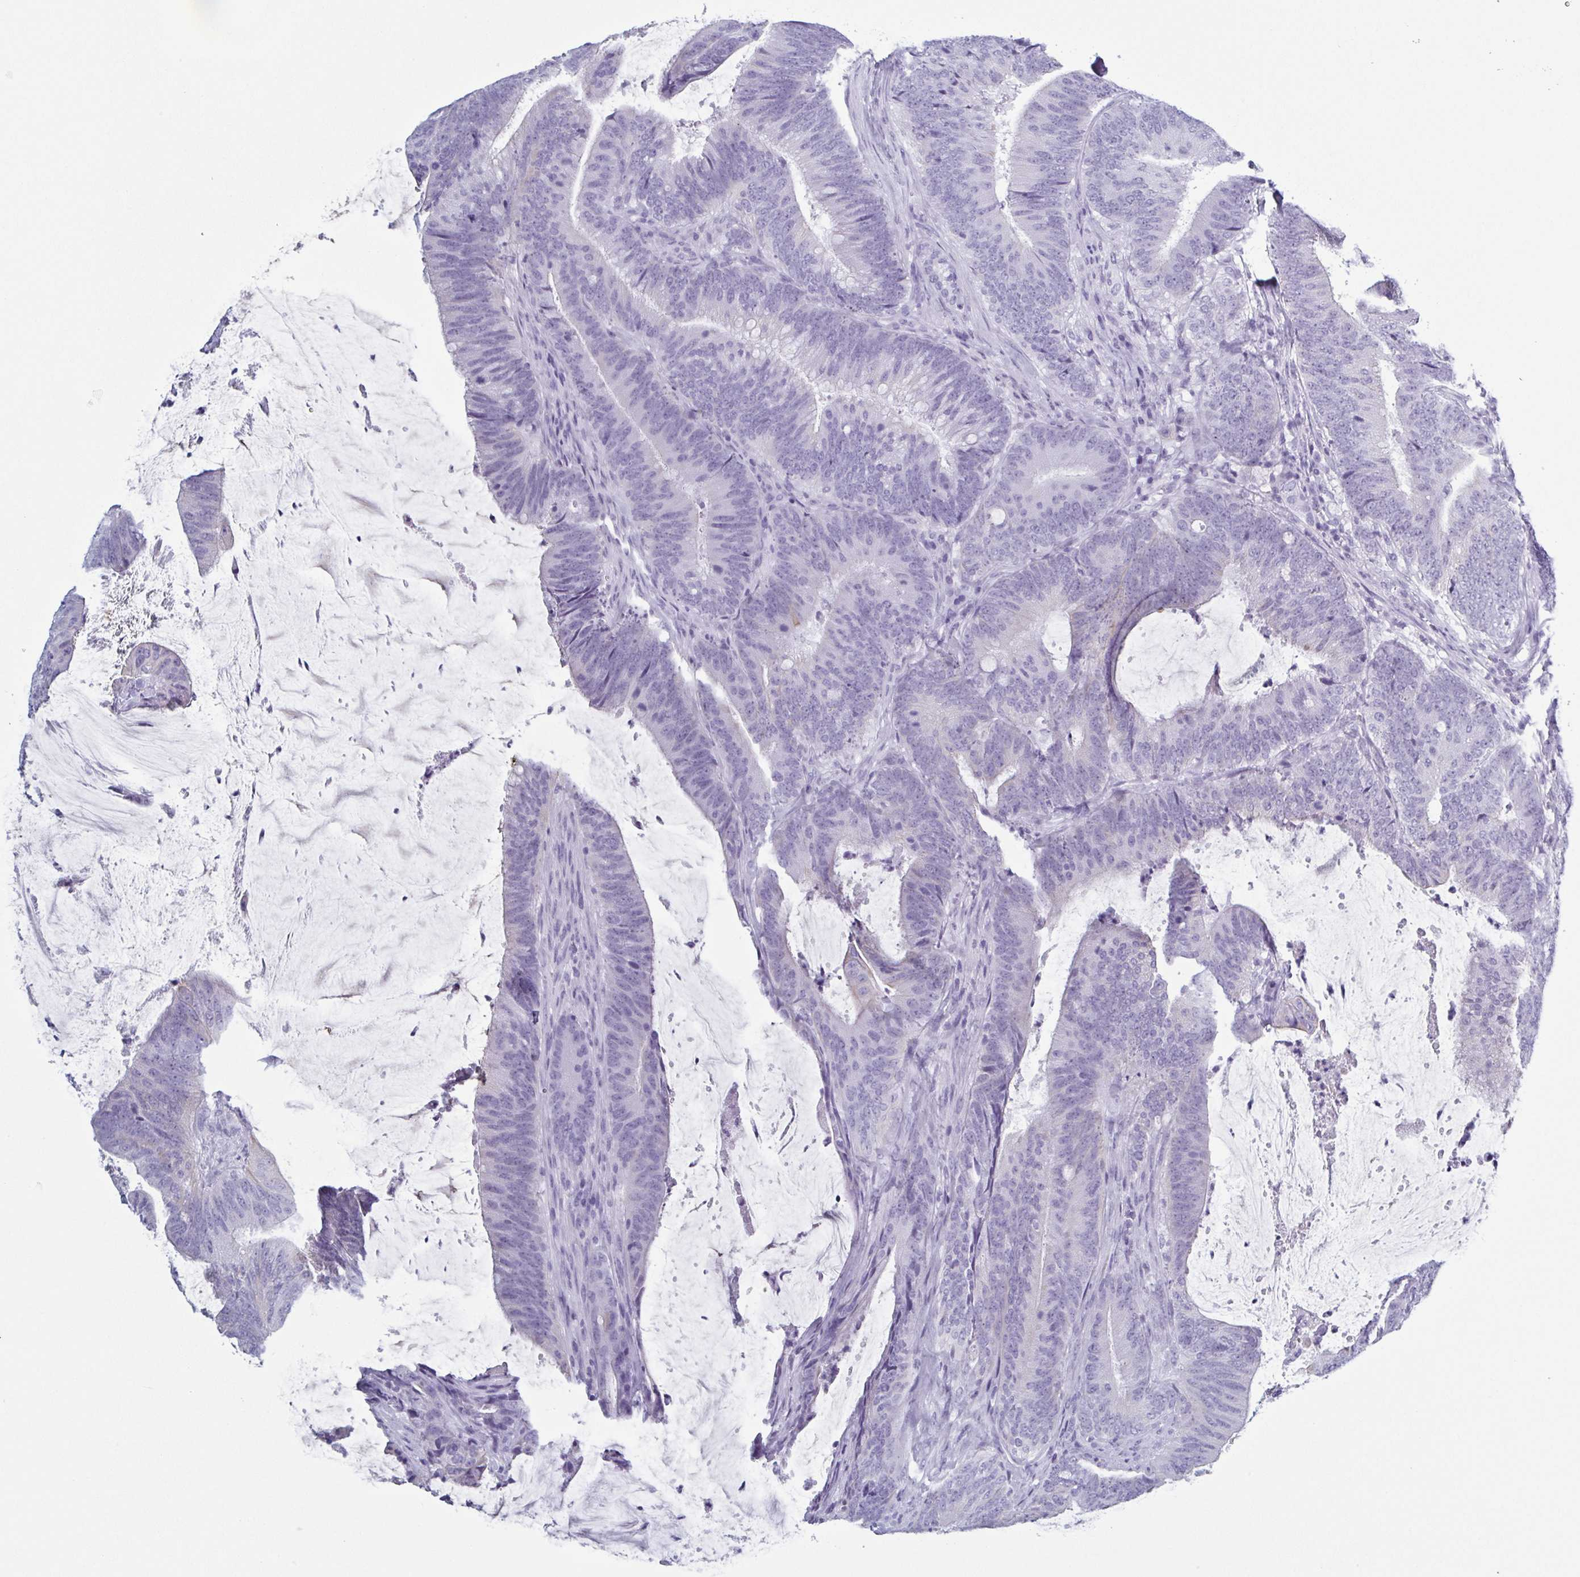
{"staining": {"intensity": "negative", "quantity": "none", "location": "none"}, "tissue": "colorectal cancer", "cell_type": "Tumor cells", "image_type": "cancer", "snomed": [{"axis": "morphology", "description": "Adenocarcinoma, NOS"}, {"axis": "topography", "description": "Colon"}], "caption": "A histopathology image of human colorectal adenocarcinoma is negative for staining in tumor cells. The staining is performed using DAB (3,3'-diaminobenzidine) brown chromogen with nuclei counter-stained in using hematoxylin.", "gene": "KRT10", "patient": {"sex": "female", "age": 43}}